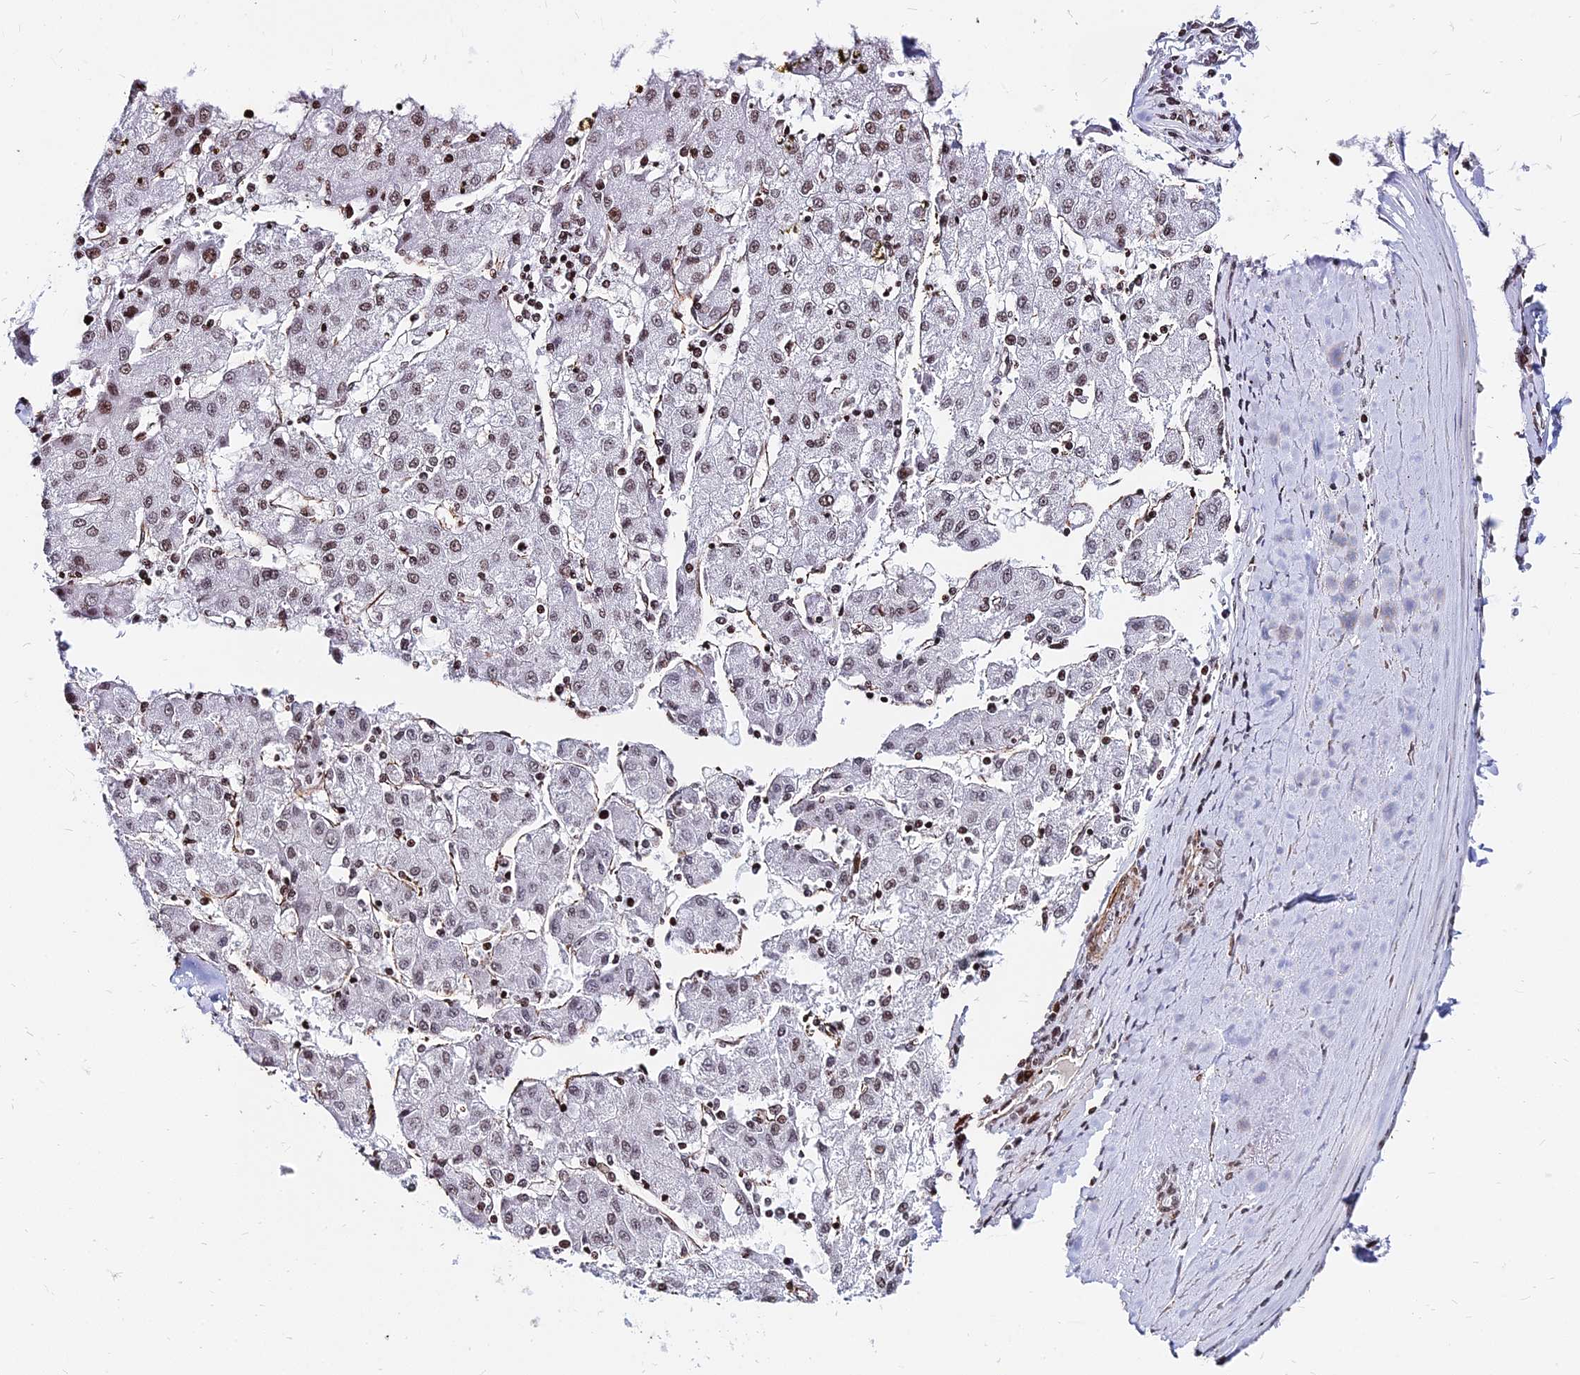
{"staining": {"intensity": "moderate", "quantity": "25%-75%", "location": "nuclear"}, "tissue": "liver cancer", "cell_type": "Tumor cells", "image_type": "cancer", "snomed": [{"axis": "morphology", "description": "Carcinoma, Hepatocellular, NOS"}, {"axis": "topography", "description": "Liver"}], "caption": "Liver hepatocellular carcinoma tissue shows moderate nuclear staining in approximately 25%-75% of tumor cells, visualized by immunohistochemistry.", "gene": "NYAP2", "patient": {"sex": "male", "age": 72}}